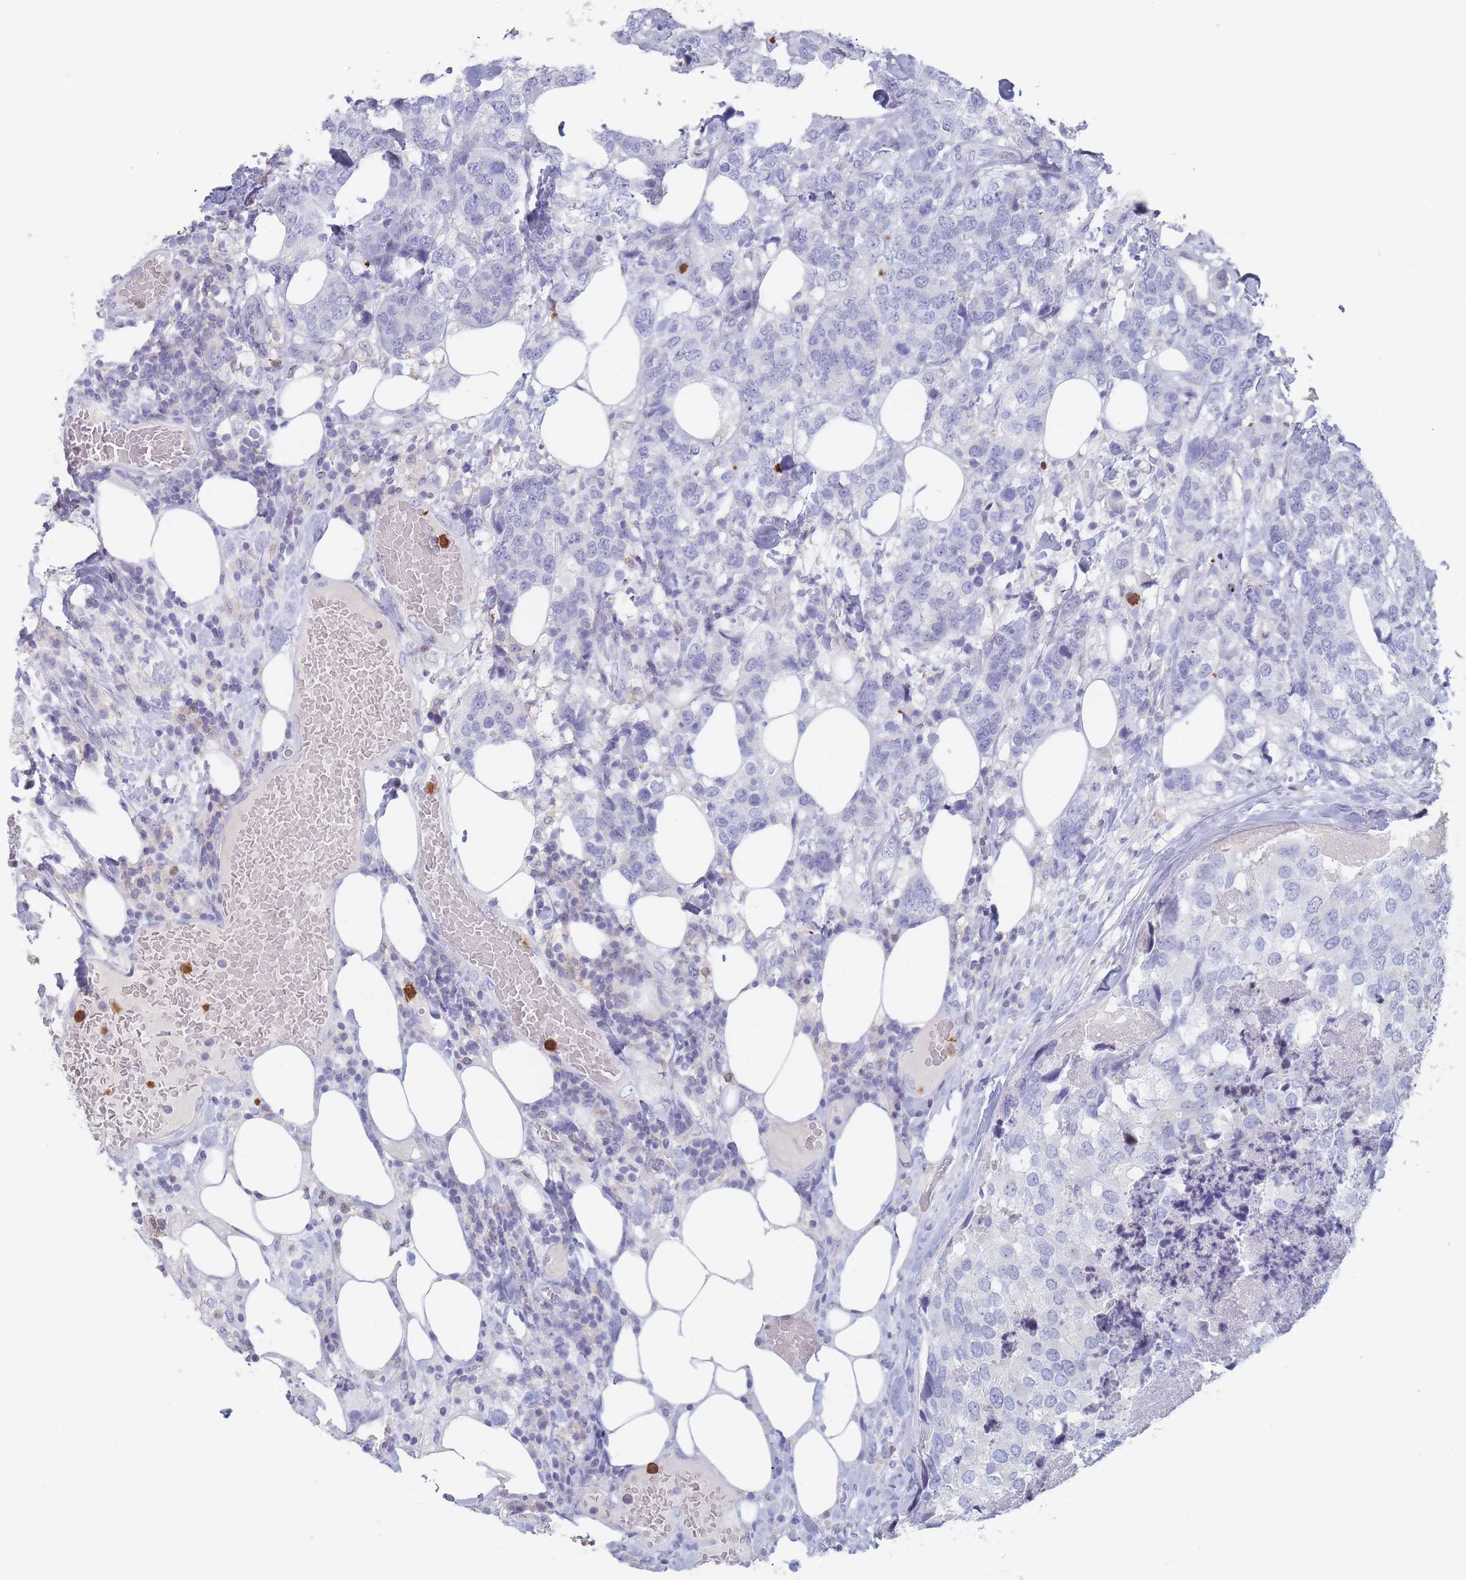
{"staining": {"intensity": "negative", "quantity": "none", "location": "none"}, "tissue": "breast cancer", "cell_type": "Tumor cells", "image_type": "cancer", "snomed": [{"axis": "morphology", "description": "Lobular carcinoma"}, {"axis": "topography", "description": "Breast"}], "caption": "Tumor cells show no significant protein staining in lobular carcinoma (breast).", "gene": "ATP1A3", "patient": {"sex": "female", "age": 59}}